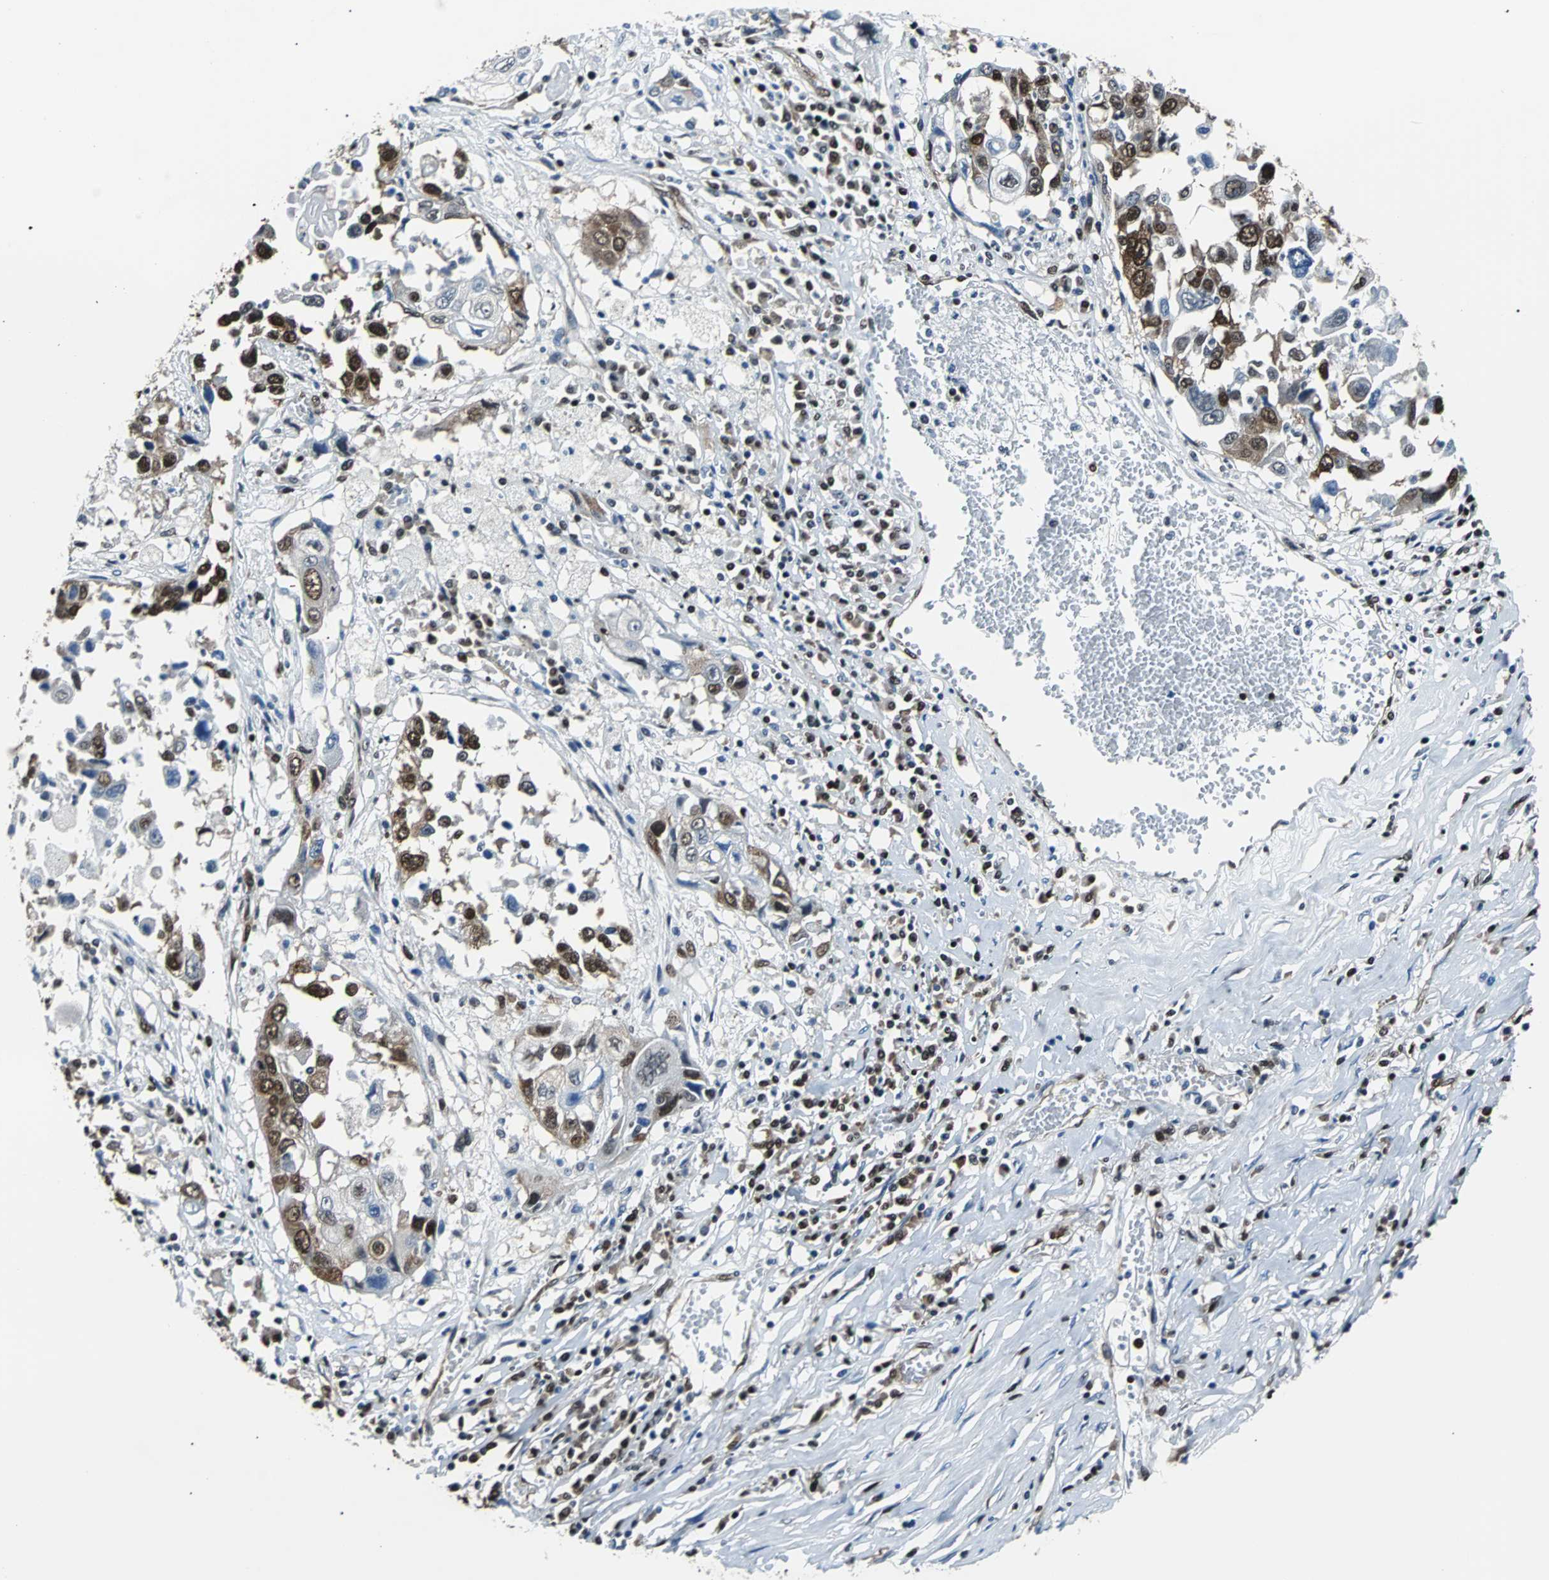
{"staining": {"intensity": "strong", "quantity": ">75%", "location": "cytoplasmic/membranous,nuclear"}, "tissue": "lung cancer", "cell_type": "Tumor cells", "image_type": "cancer", "snomed": [{"axis": "morphology", "description": "Squamous cell carcinoma, NOS"}, {"axis": "topography", "description": "Lung"}], "caption": "A high-resolution photomicrograph shows immunohistochemistry (IHC) staining of squamous cell carcinoma (lung), which demonstrates strong cytoplasmic/membranous and nuclear expression in approximately >75% of tumor cells. (DAB IHC, brown staining for protein, blue staining for nuclei).", "gene": "FUBP1", "patient": {"sex": "male", "age": 71}}